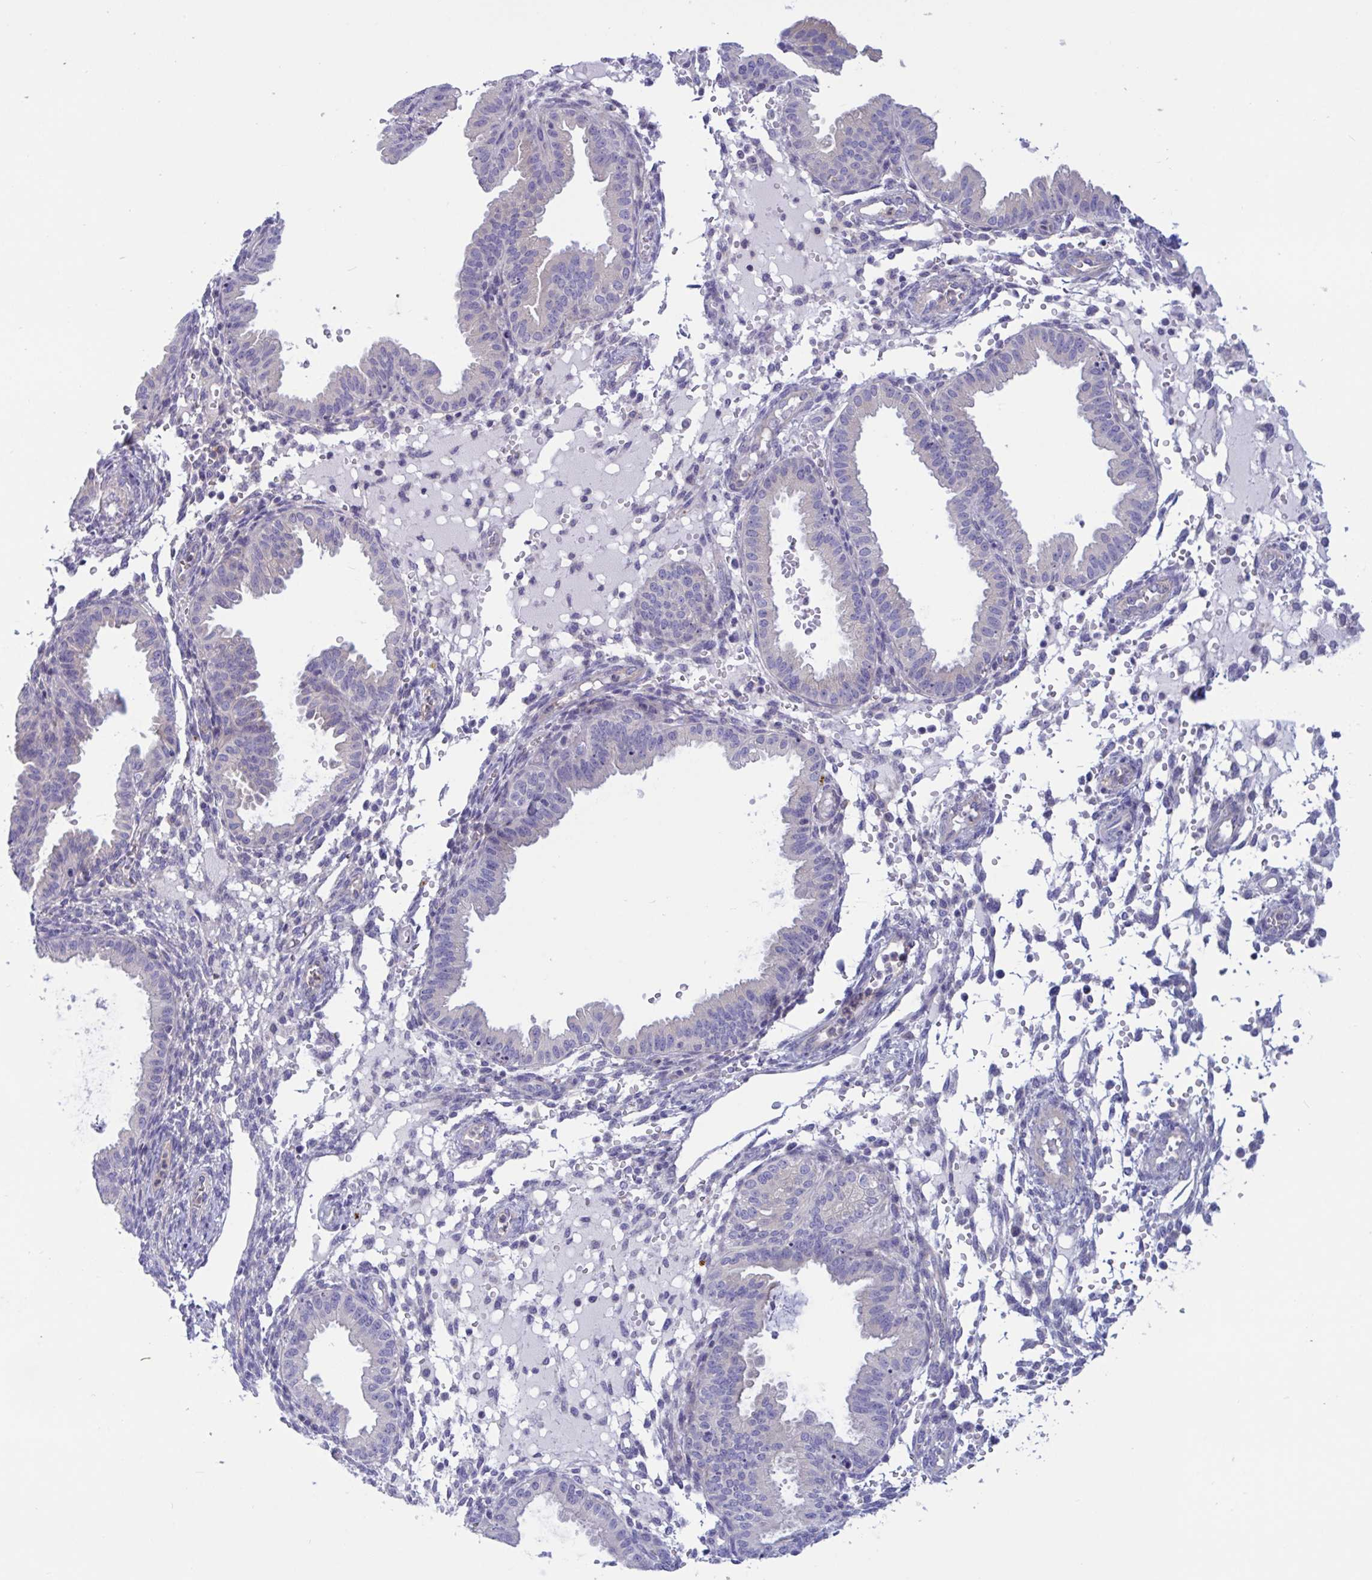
{"staining": {"intensity": "negative", "quantity": "none", "location": "none"}, "tissue": "endometrium", "cell_type": "Cells in endometrial stroma", "image_type": "normal", "snomed": [{"axis": "morphology", "description": "Normal tissue, NOS"}, {"axis": "topography", "description": "Endometrium"}], "caption": "Immunohistochemical staining of normal endometrium shows no significant staining in cells in endometrial stroma. Brightfield microscopy of immunohistochemistry stained with DAB (3,3'-diaminobenzidine) (brown) and hematoxylin (blue), captured at high magnification.", "gene": "OXLD1", "patient": {"sex": "female", "age": 33}}